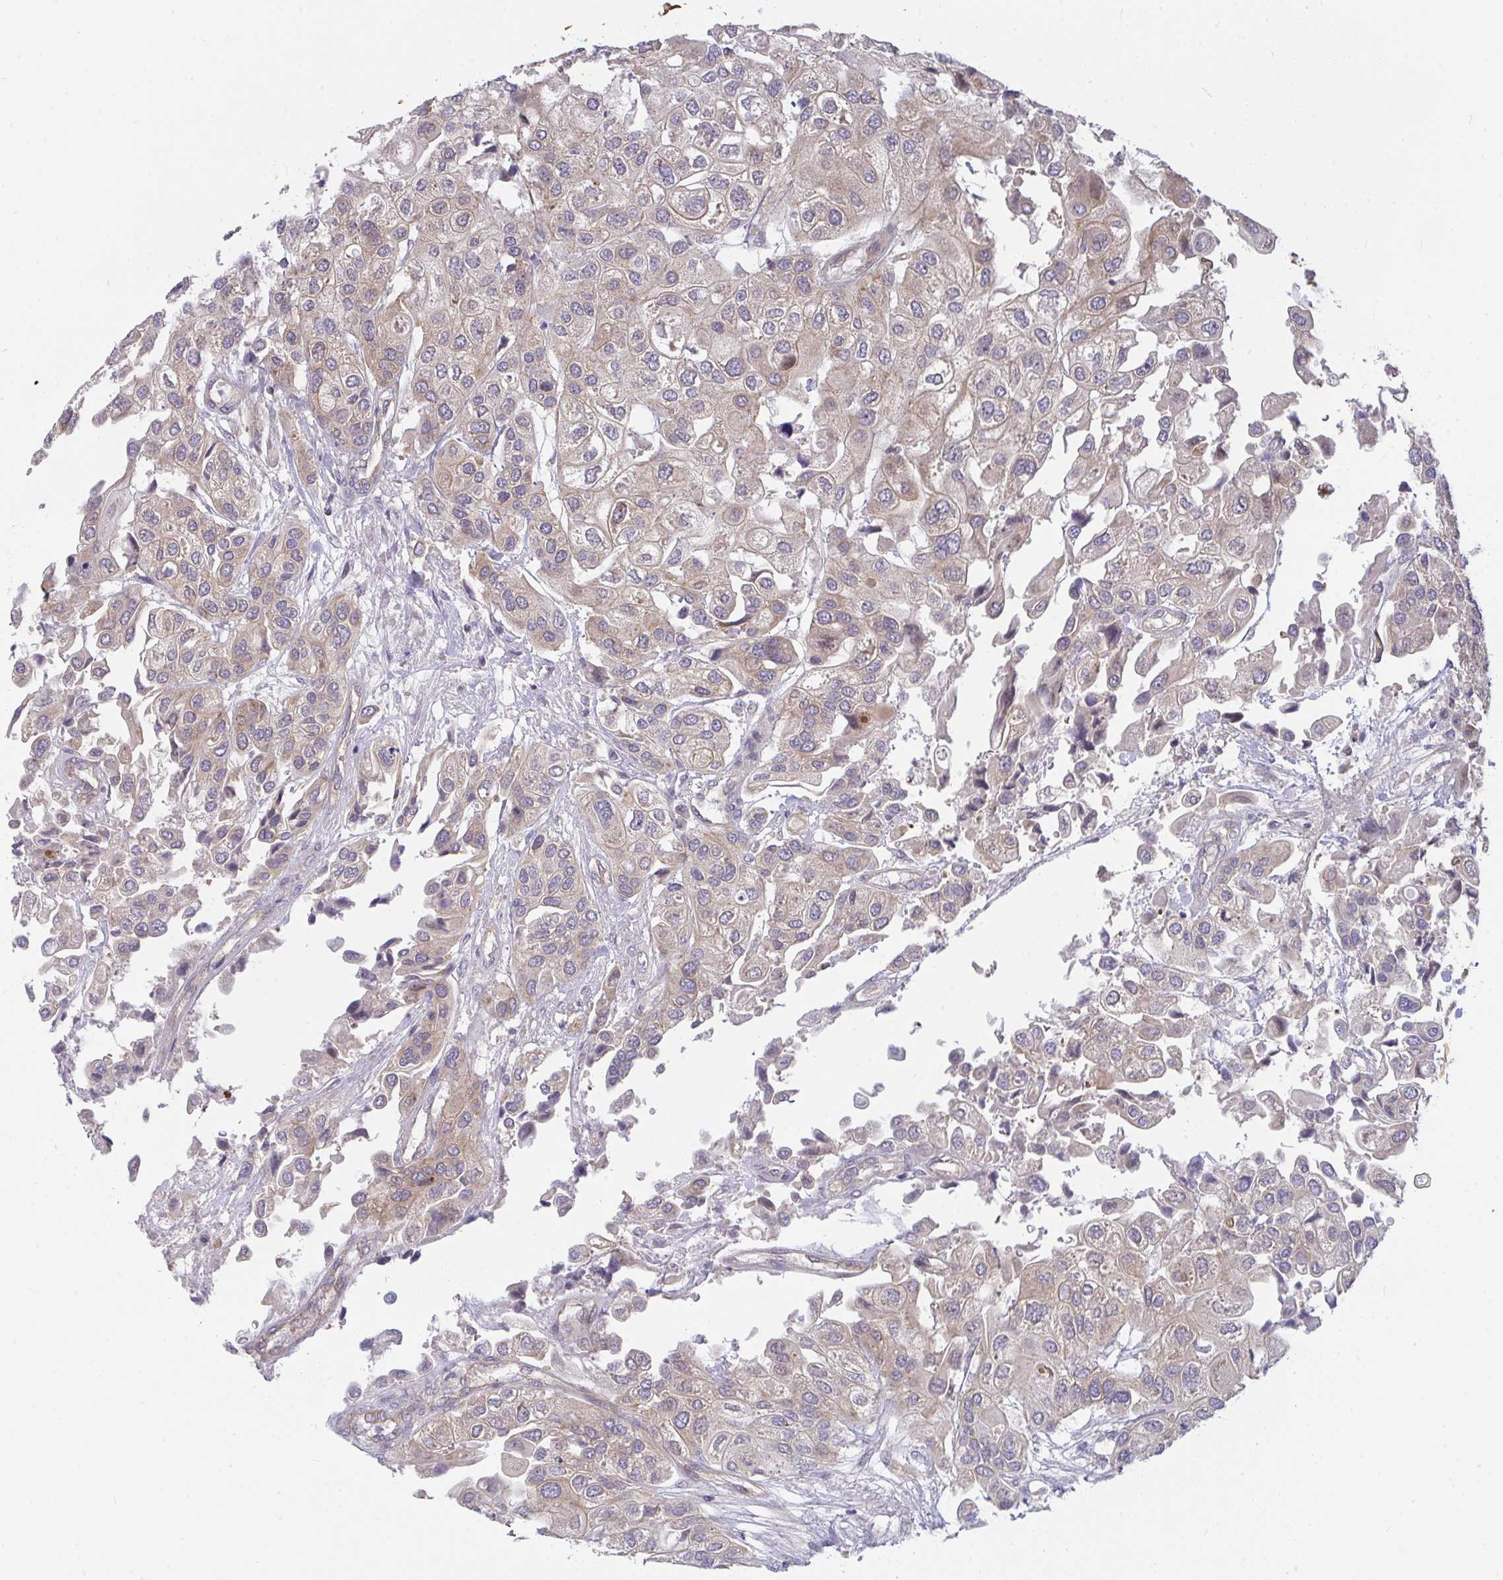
{"staining": {"intensity": "weak", "quantity": ">75%", "location": "cytoplasmic/membranous"}, "tissue": "urothelial cancer", "cell_type": "Tumor cells", "image_type": "cancer", "snomed": [{"axis": "morphology", "description": "Urothelial carcinoma, High grade"}, {"axis": "topography", "description": "Urinary bladder"}], "caption": "Immunohistochemical staining of human urothelial carcinoma (high-grade) reveals weak cytoplasmic/membranous protein staining in about >75% of tumor cells.", "gene": "CASP9", "patient": {"sex": "female", "age": 64}}